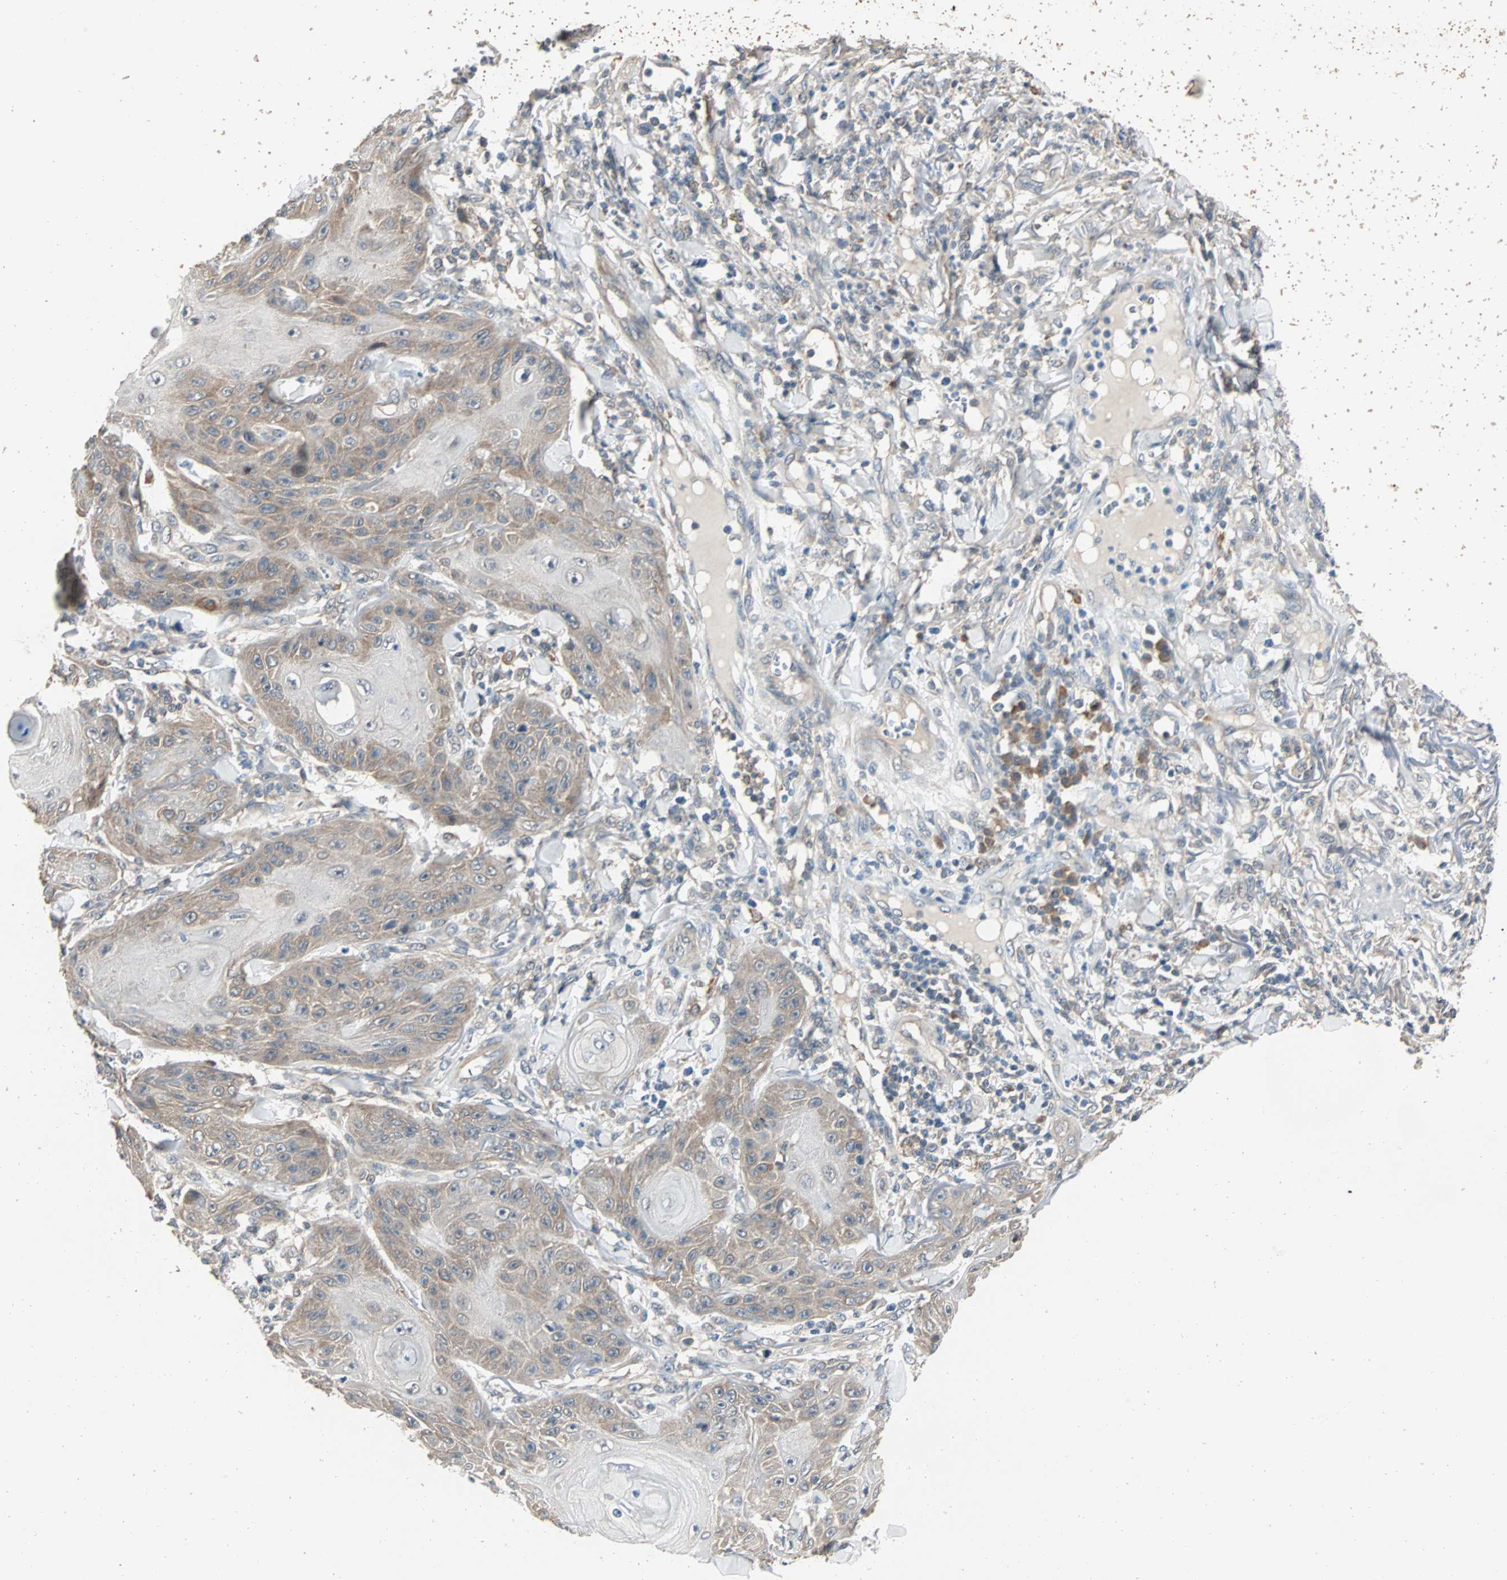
{"staining": {"intensity": "moderate", "quantity": "25%-75%", "location": "cytoplasmic/membranous"}, "tissue": "skin cancer", "cell_type": "Tumor cells", "image_type": "cancer", "snomed": [{"axis": "morphology", "description": "Squamous cell carcinoma, NOS"}, {"axis": "topography", "description": "Skin"}], "caption": "Immunohistochemical staining of squamous cell carcinoma (skin) demonstrates medium levels of moderate cytoplasmic/membranous protein positivity in about 25%-75% of tumor cells.", "gene": "TTF2", "patient": {"sex": "female", "age": 78}}